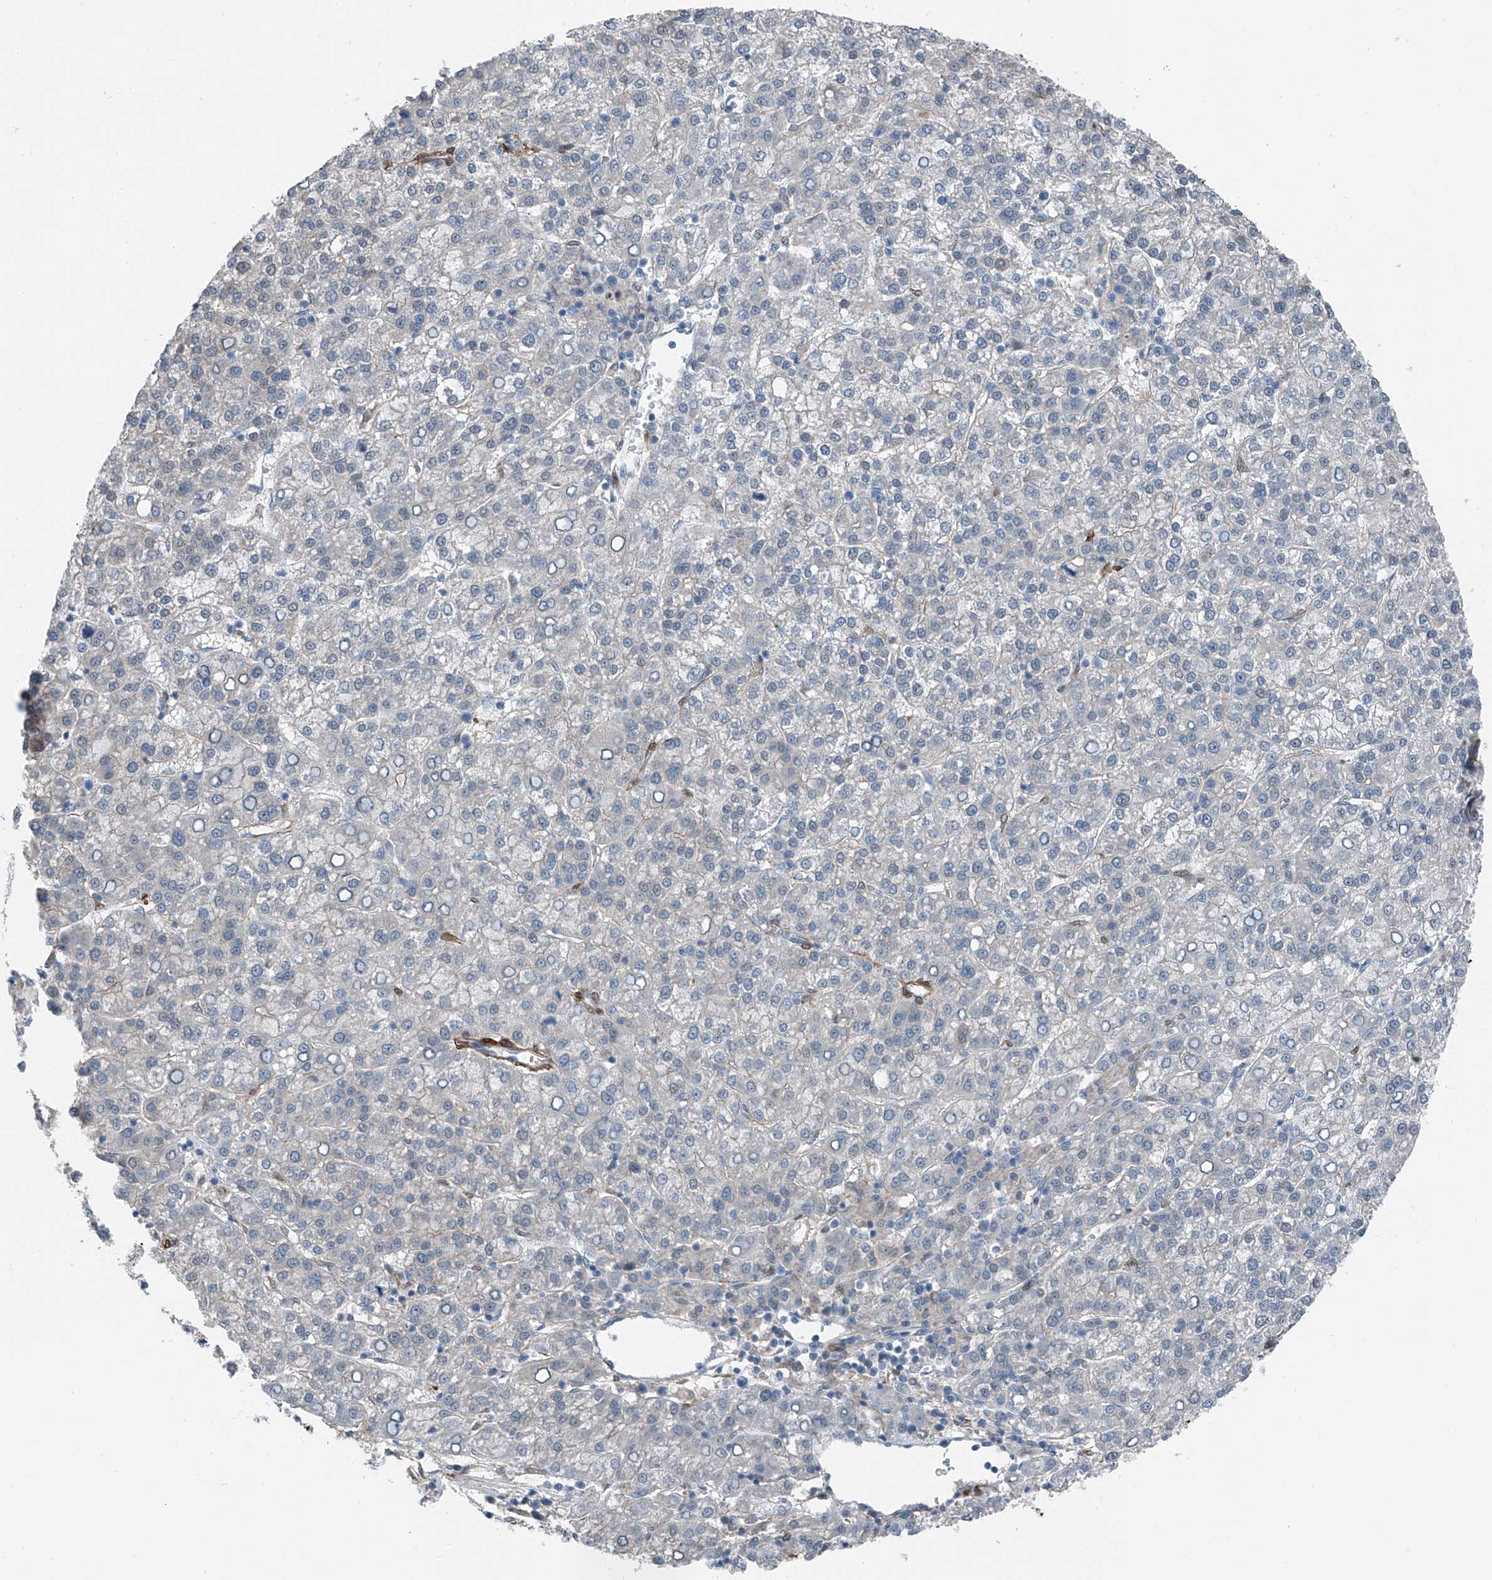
{"staining": {"intensity": "negative", "quantity": "none", "location": "none"}, "tissue": "liver cancer", "cell_type": "Tumor cells", "image_type": "cancer", "snomed": [{"axis": "morphology", "description": "Carcinoma, Hepatocellular, NOS"}, {"axis": "topography", "description": "Liver"}], "caption": "A photomicrograph of liver cancer stained for a protein demonstrates no brown staining in tumor cells.", "gene": "HSPA6", "patient": {"sex": "female", "age": 58}}